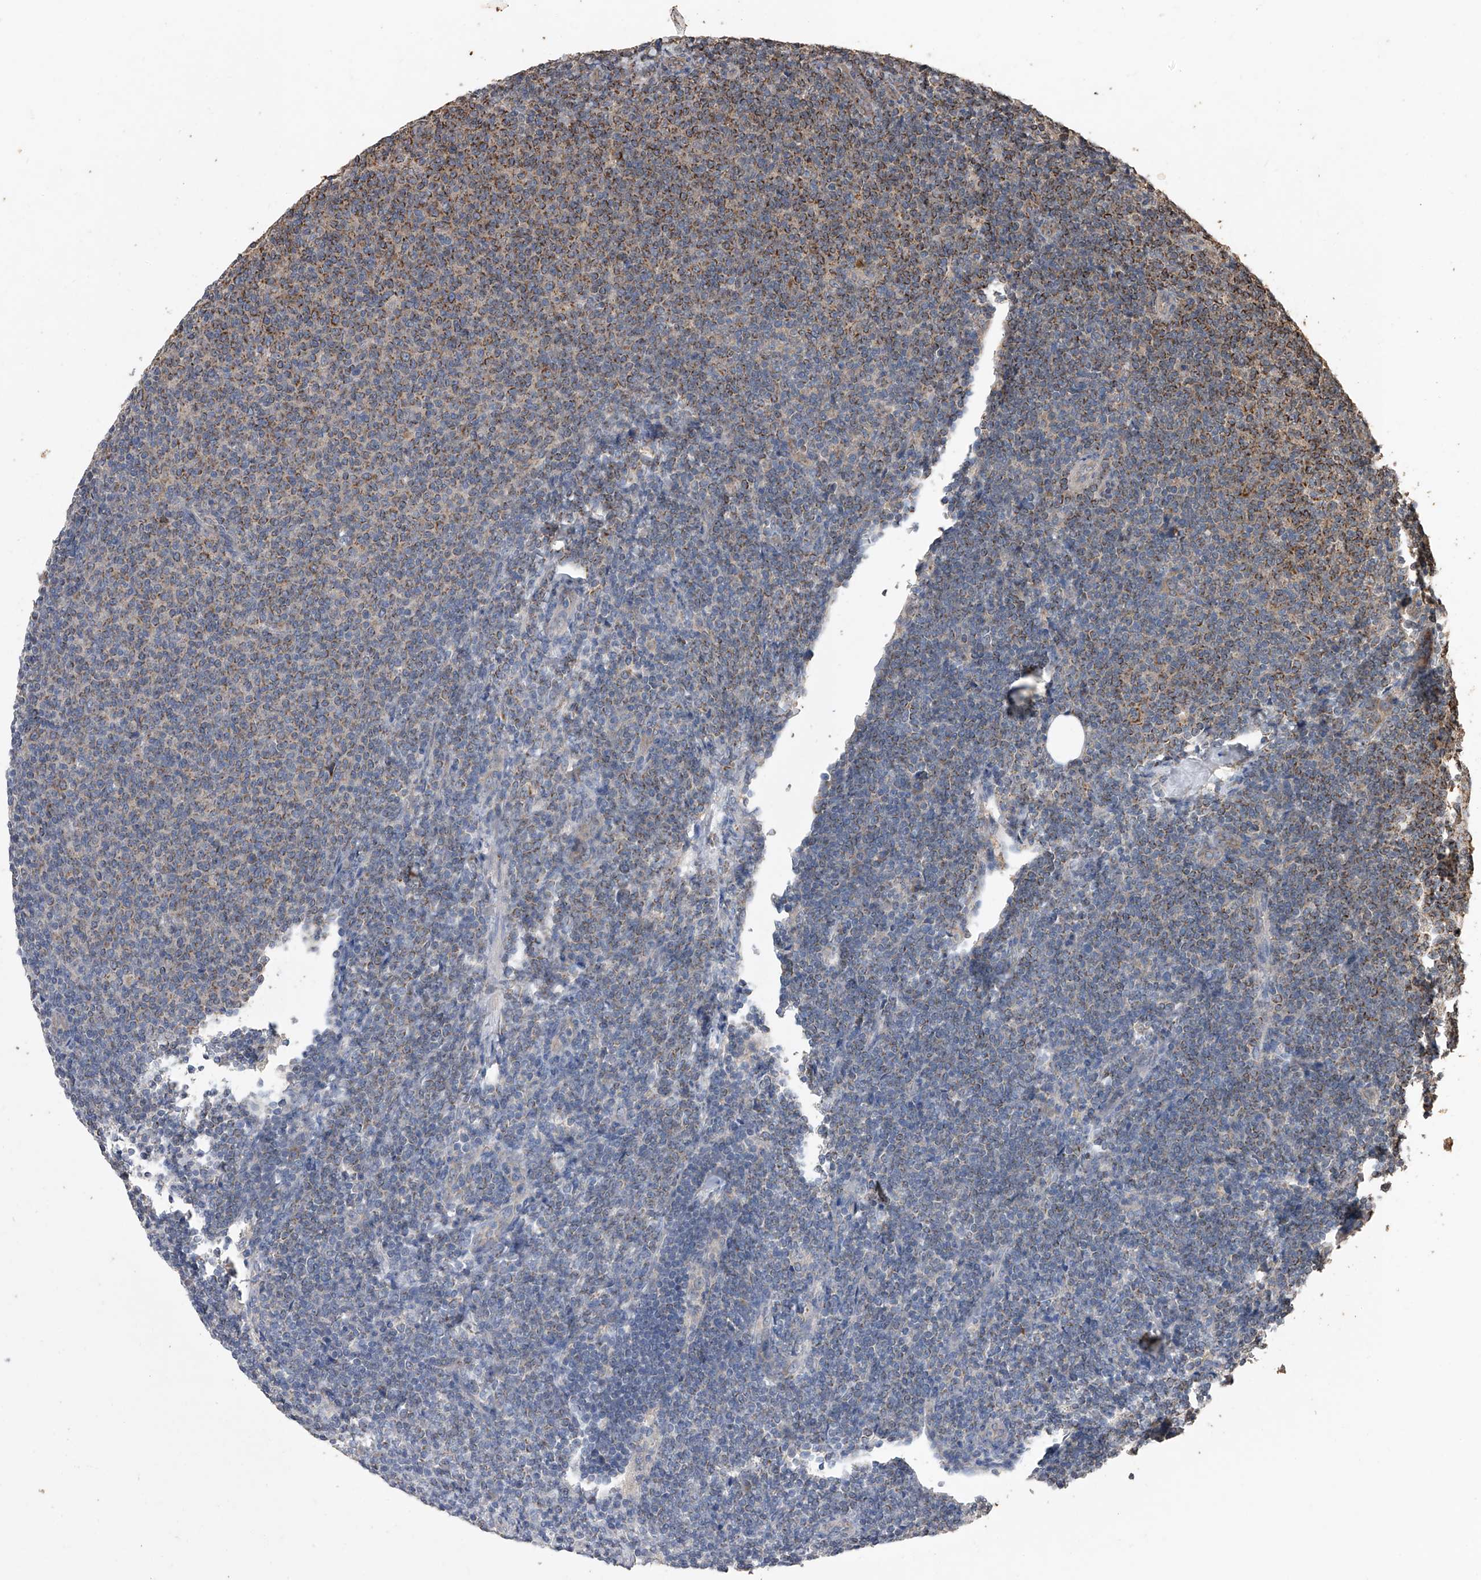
{"staining": {"intensity": "moderate", "quantity": ">75%", "location": "cytoplasmic/membranous"}, "tissue": "lymphoma", "cell_type": "Tumor cells", "image_type": "cancer", "snomed": [{"axis": "morphology", "description": "Malignant lymphoma, non-Hodgkin's type, Low grade"}, {"axis": "topography", "description": "Lymph node"}], "caption": "Protein expression by immunohistochemistry demonstrates moderate cytoplasmic/membranous staining in about >75% of tumor cells in malignant lymphoma, non-Hodgkin's type (low-grade). (DAB IHC, brown staining for protein, blue staining for nuclei).", "gene": "LTV1", "patient": {"sex": "male", "age": 66}}